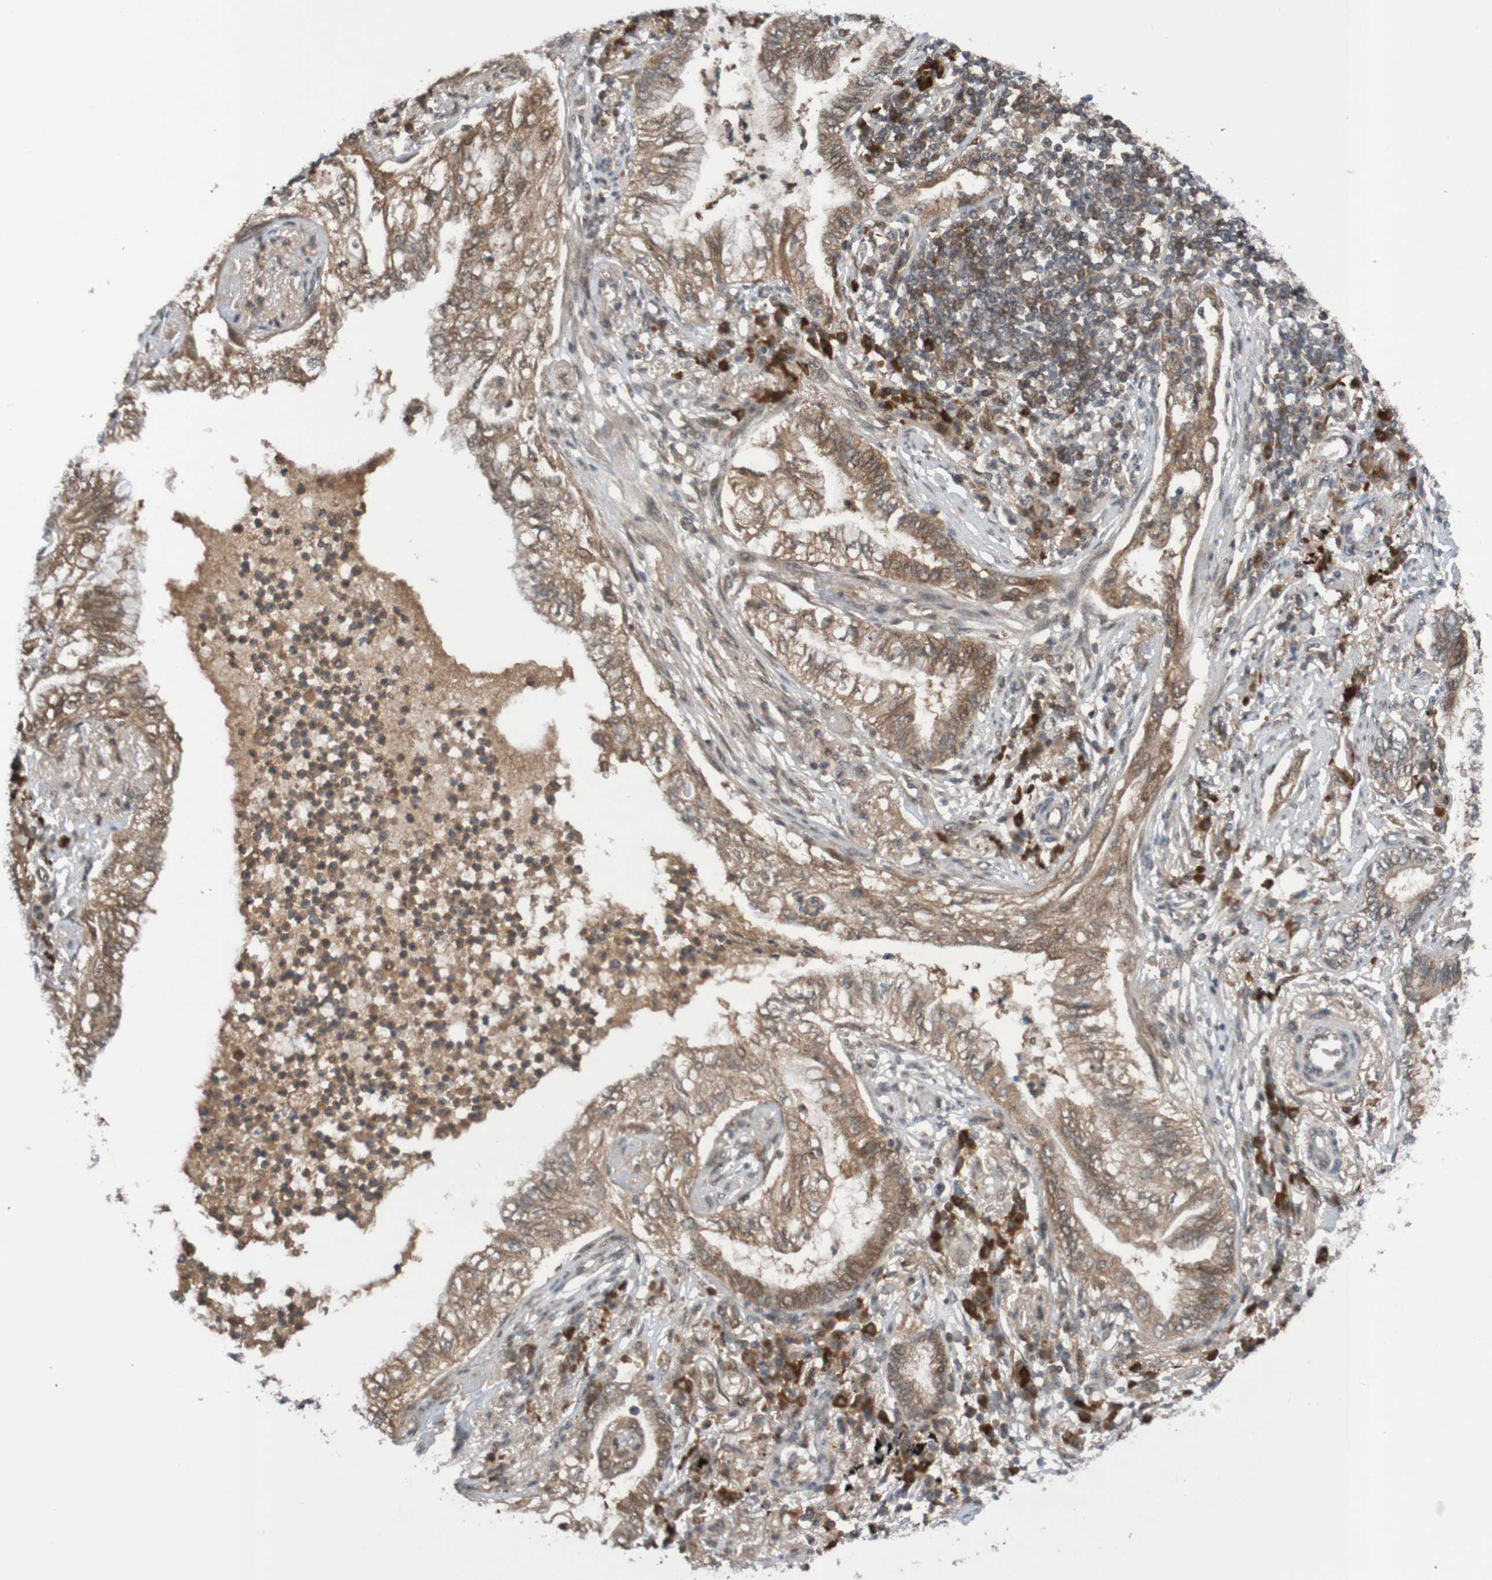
{"staining": {"intensity": "moderate", "quantity": ">75%", "location": "cytoplasmic/membranous"}, "tissue": "lung cancer", "cell_type": "Tumor cells", "image_type": "cancer", "snomed": [{"axis": "morphology", "description": "Normal tissue, NOS"}, {"axis": "morphology", "description": "Adenocarcinoma, NOS"}, {"axis": "topography", "description": "Bronchus"}, {"axis": "topography", "description": "Lung"}], "caption": "Protein expression analysis of lung cancer displays moderate cytoplasmic/membranous expression in about >75% of tumor cells.", "gene": "ITLN1", "patient": {"sex": "female", "age": 70}}